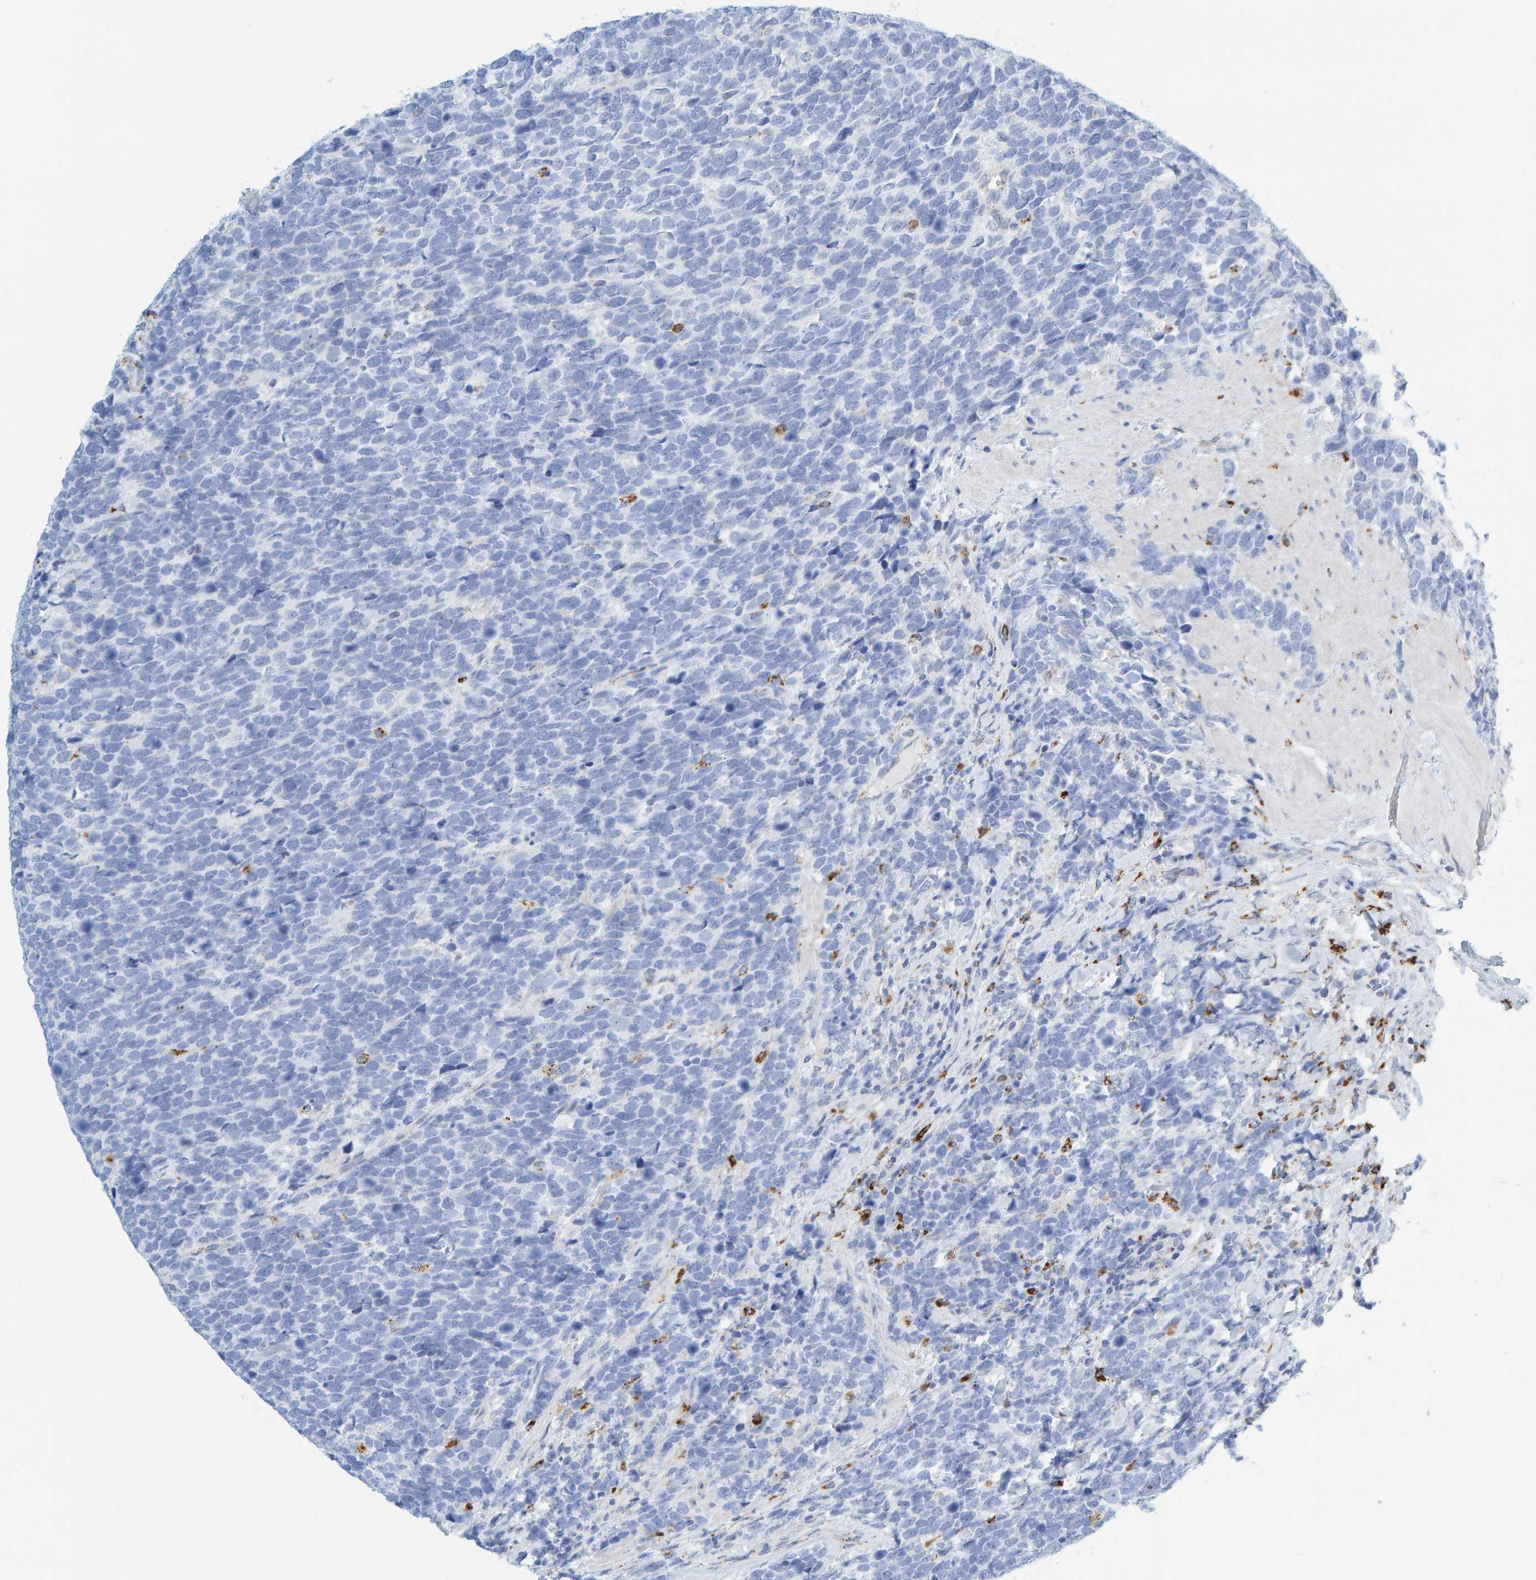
{"staining": {"intensity": "negative", "quantity": "none", "location": "none"}, "tissue": "urothelial cancer", "cell_type": "Tumor cells", "image_type": "cancer", "snomed": [{"axis": "morphology", "description": "Urothelial carcinoma, High grade"}, {"axis": "topography", "description": "Urinary bladder"}], "caption": "High power microscopy photomicrograph of an immunohistochemistry photomicrograph of urothelial cancer, revealing no significant staining in tumor cells.", "gene": "BIN3", "patient": {"sex": "female", "age": 82}}